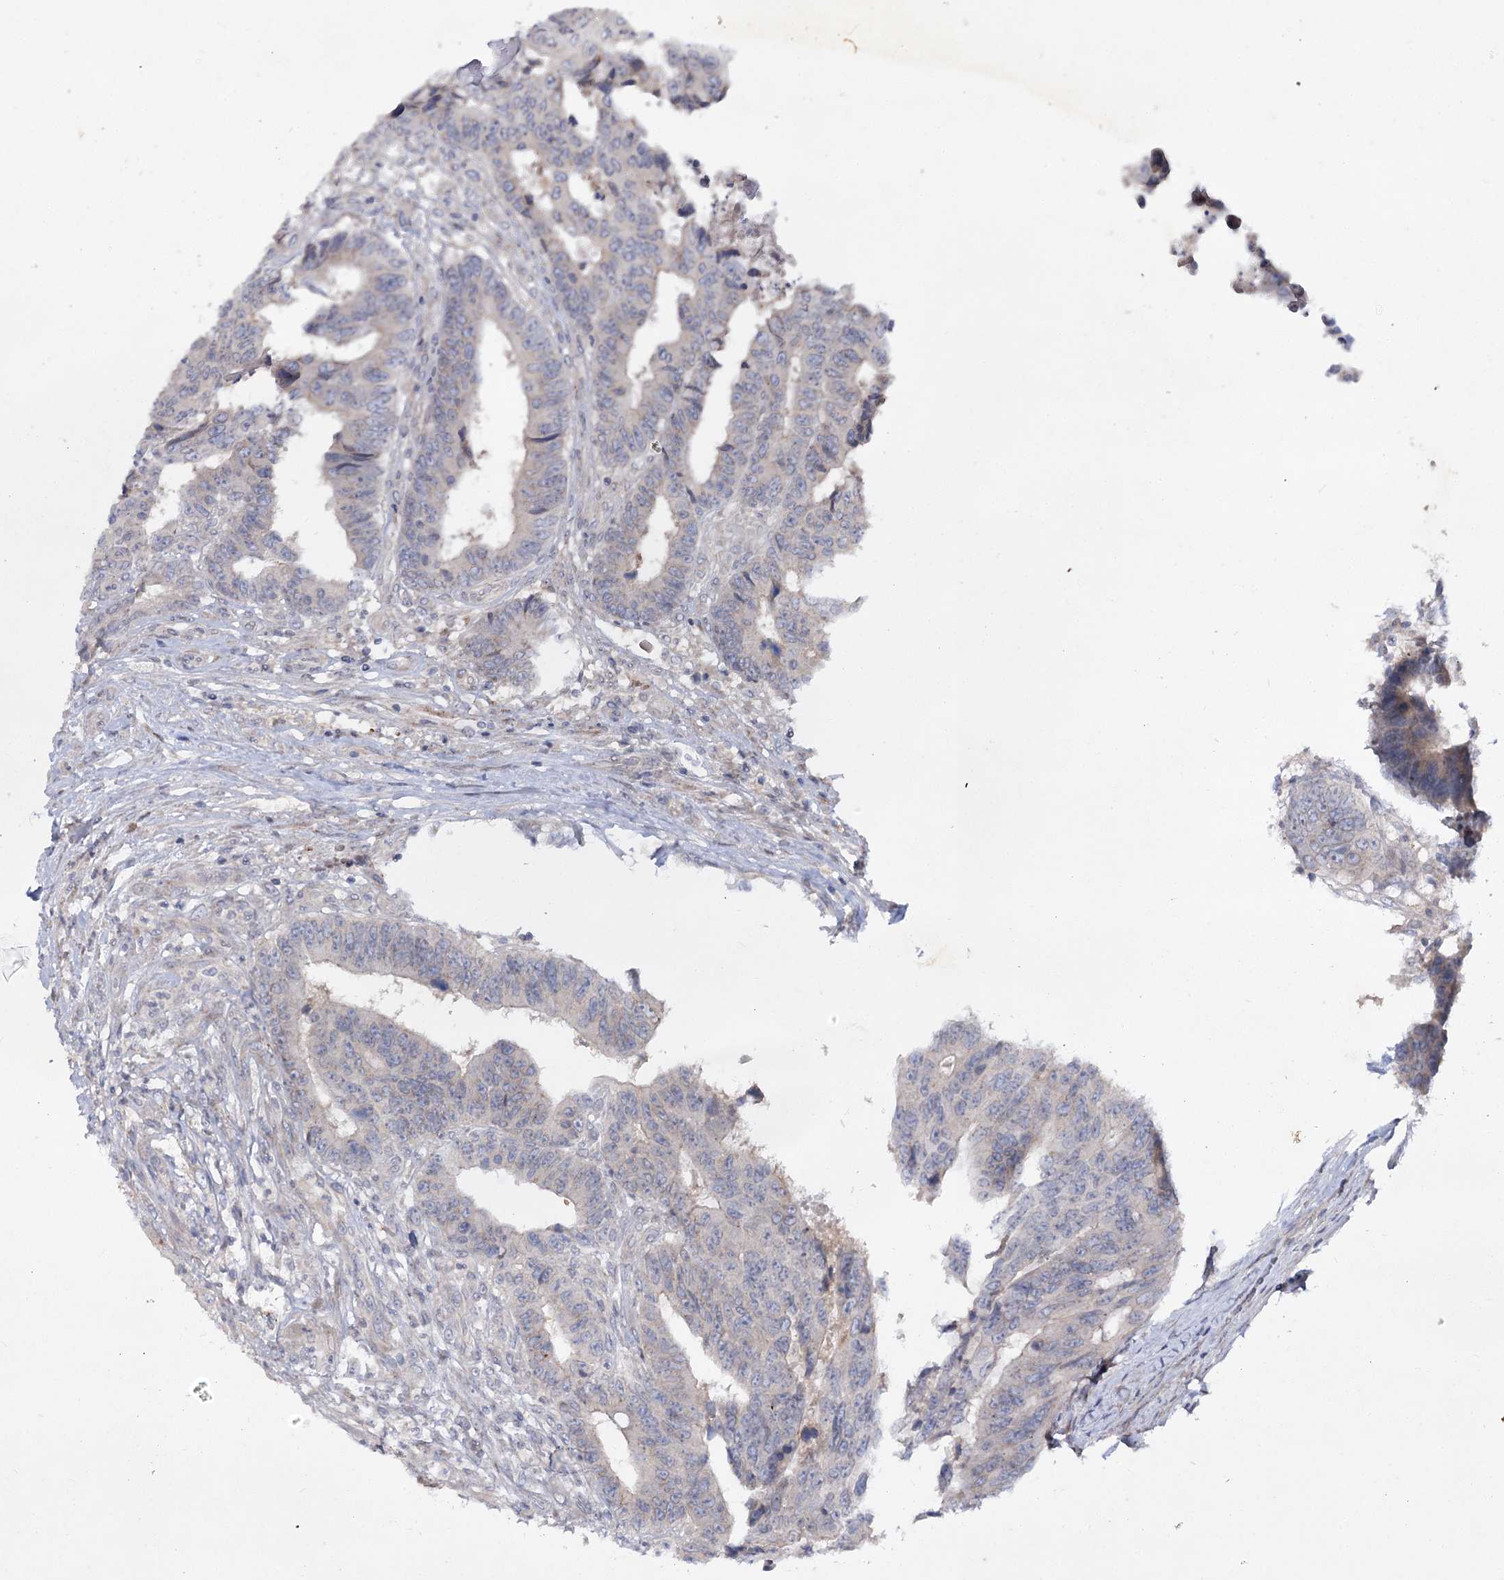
{"staining": {"intensity": "negative", "quantity": "none", "location": "none"}, "tissue": "colorectal cancer", "cell_type": "Tumor cells", "image_type": "cancer", "snomed": [{"axis": "morphology", "description": "Adenocarcinoma, NOS"}, {"axis": "topography", "description": "Rectum"}], "caption": "High power microscopy image of an IHC image of adenocarcinoma (colorectal), revealing no significant positivity in tumor cells.", "gene": "SH3BP5L", "patient": {"sex": "male", "age": 84}}